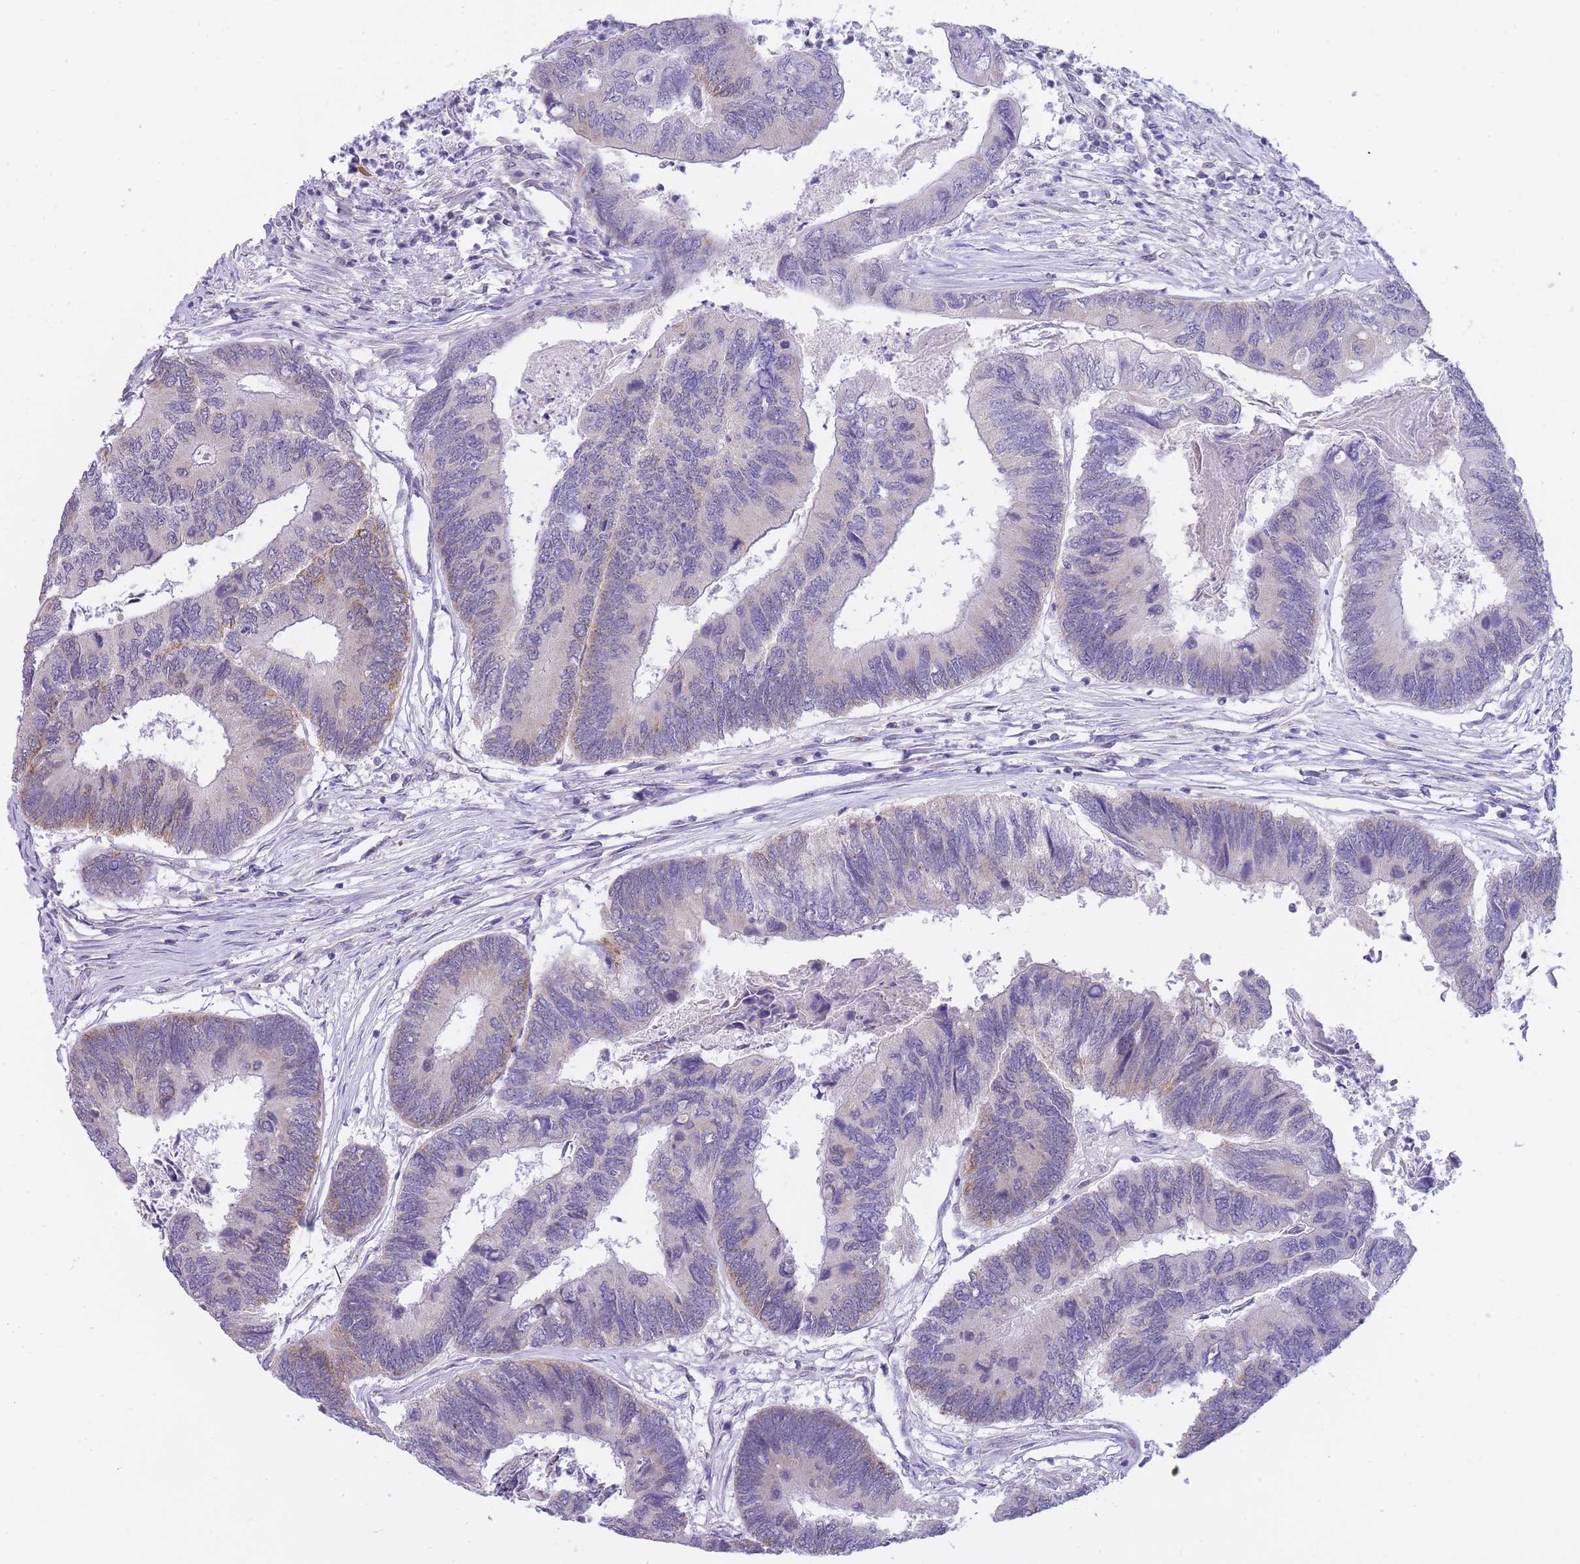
{"staining": {"intensity": "moderate", "quantity": "<25%", "location": "cytoplasmic/membranous"}, "tissue": "colorectal cancer", "cell_type": "Tumor cells", "image_type": "cancer", "snomed": [{"axis": "morphology", "description": "Adenocarcinoma, NOS"}, {"axis": "topography", "description": "Colon"}], "caption": "Immunohistochemical staining of human colorectal cancer demonstrates low levels of moderate cytoplasmic/membranous protein expression in about <25% of tumor cells.", "gene": "FRAT2", "patient": {"sex": "female", "age": 67}}